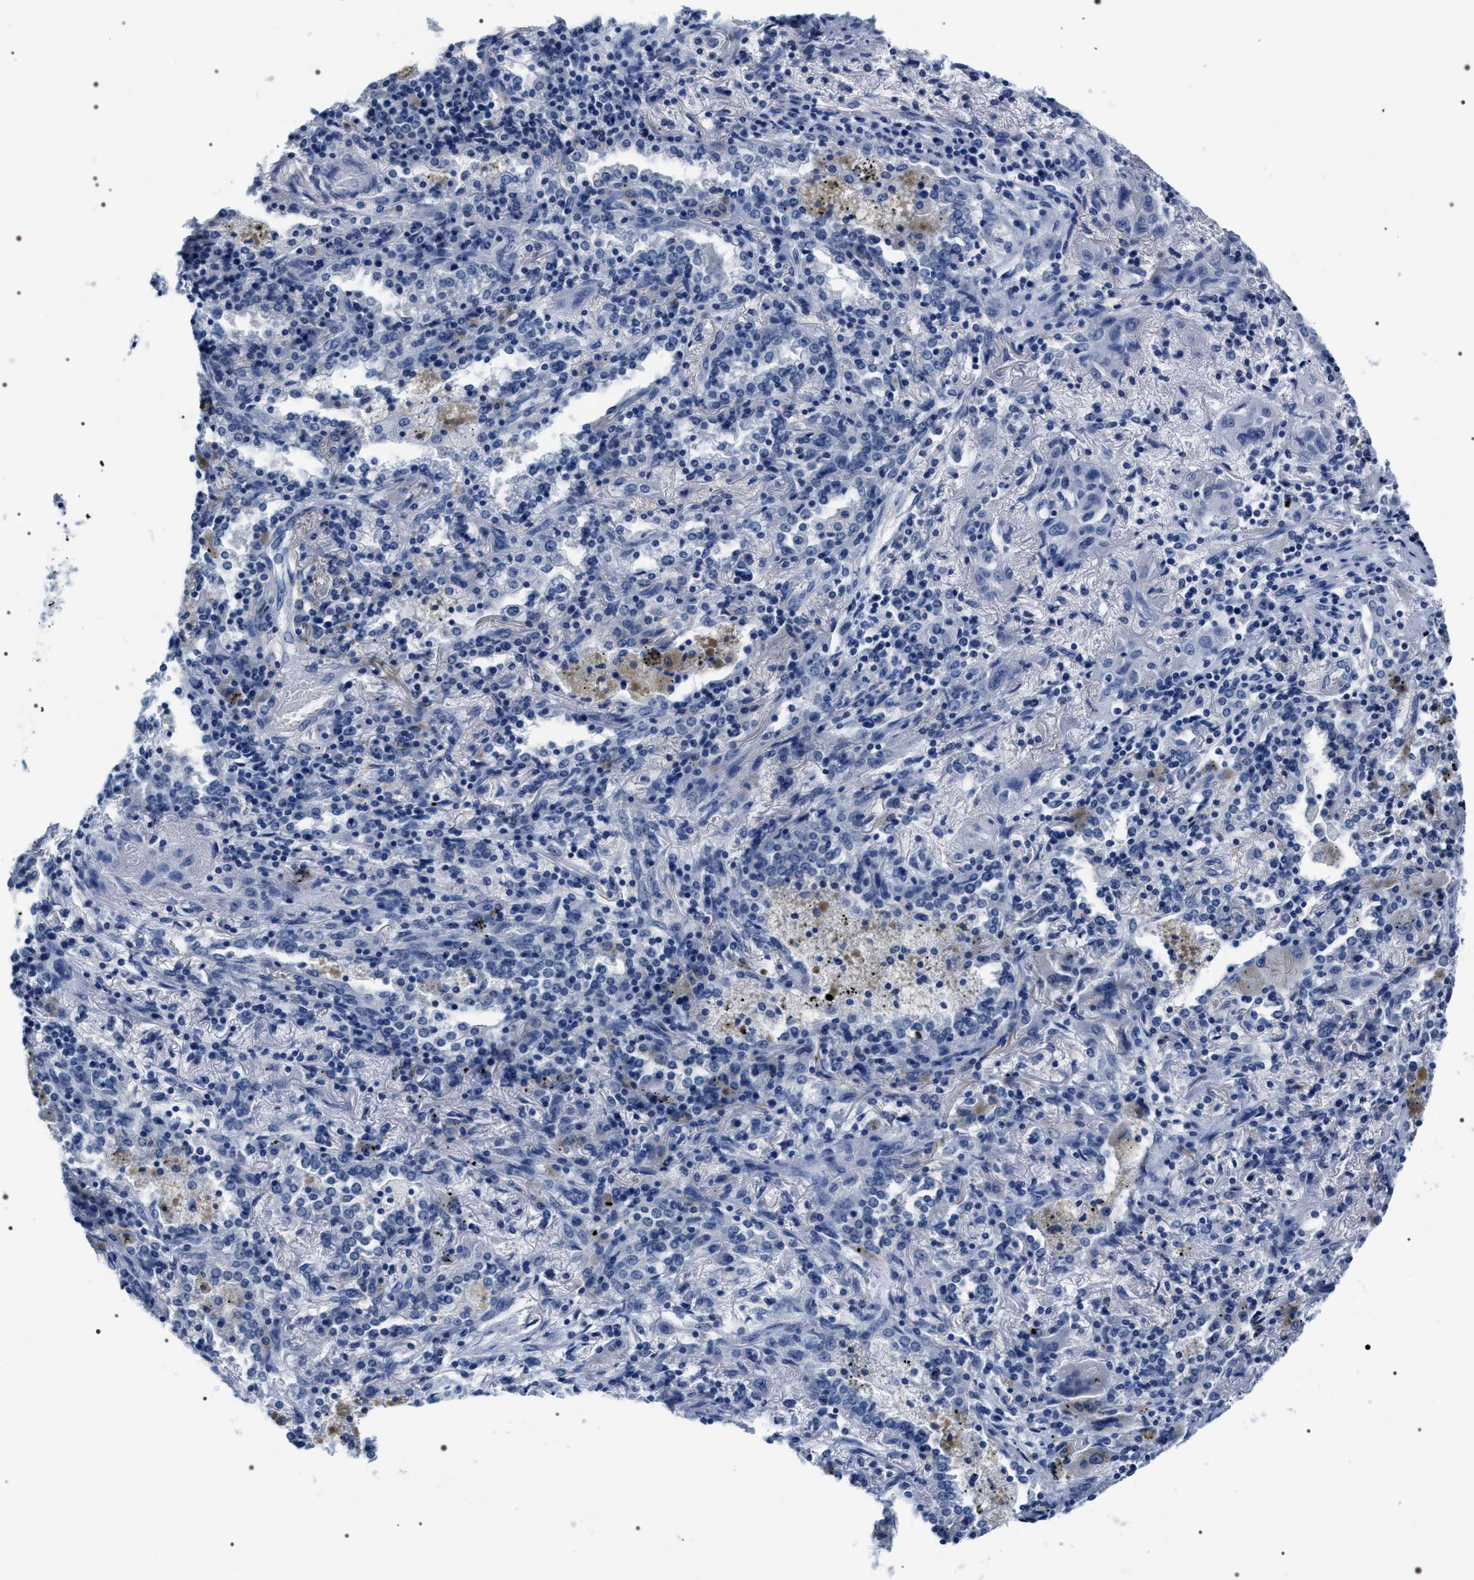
{"staining": {"intensity": "negative", "quantity": "none", "location": "none"}, "tissue": "lung cancer", "cell_type": "Tumor cells", "image_type": "cancer", "snomed": [{"axis": "morphology", "description": "Squamous cell carcinoma, NOS"}, {"axis": "topography", "description": "Lung"}], "caption": "Photomicrograph shows no significant protein staining in tumor cells of lung squamous cell carcinoma.", "gene": "ADH4", "patient": {"sex": "female", "age": 47}}